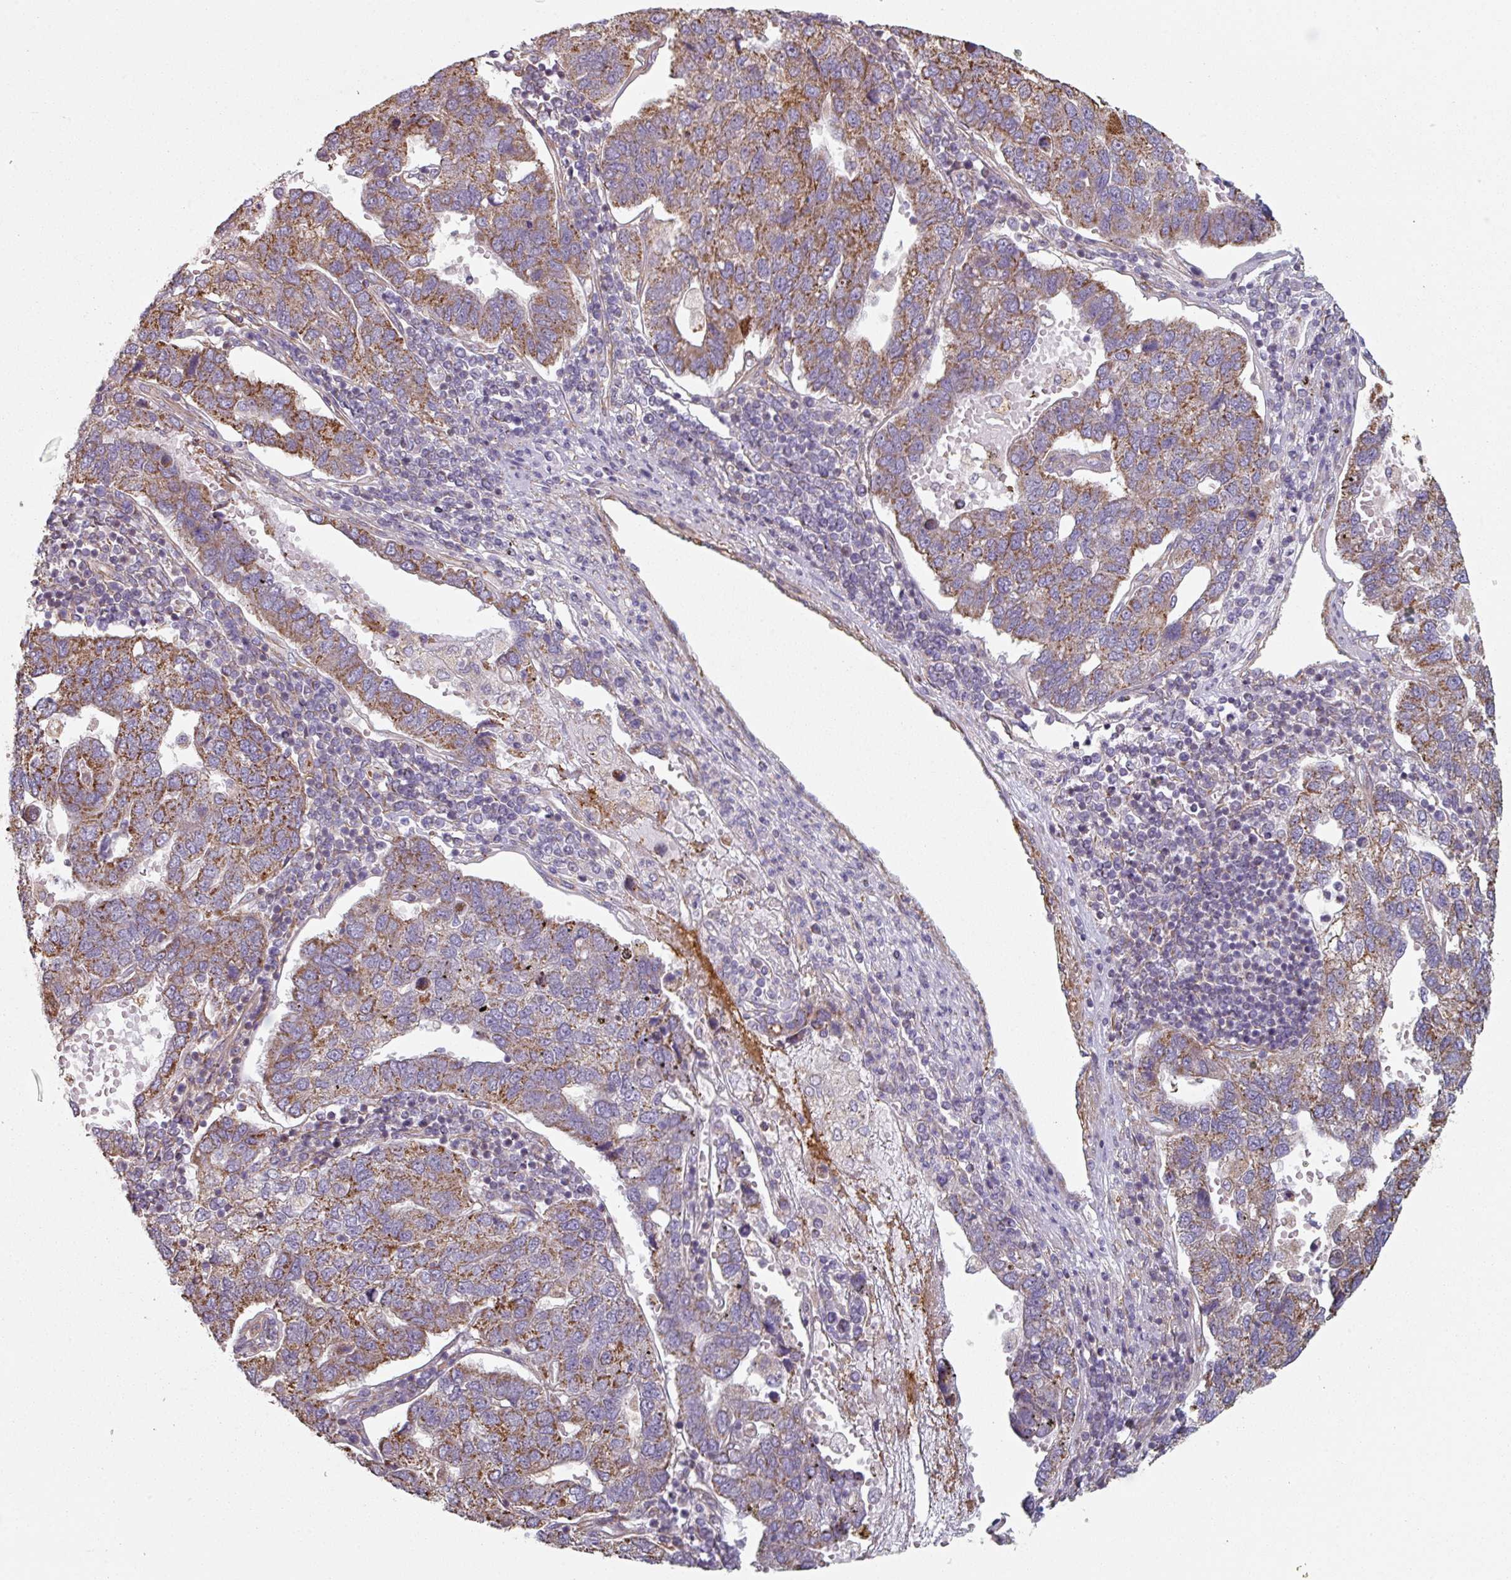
{"staining": {"intensity": "moderate", "quantity": ">75%", "location": "cytoplasmic/membranous"}, "tissue": "pancreatic cancer", "cell_type": "Tumor cells", "image_type": "cancer", "snomed": [{"axis": "morphology", "description": "Adenocarcinoma, NOS"}, {"axis": "topography", "description": "Pancreas"}], "caption": "The image reveals staining of adenocarcinoma (pancreatic), revealing moderate cytoplasmic/membranous protein expression (brown color) within tumor cells.", "gene": "GSTA4", "patient": {"sex": "female", "age": 61}}